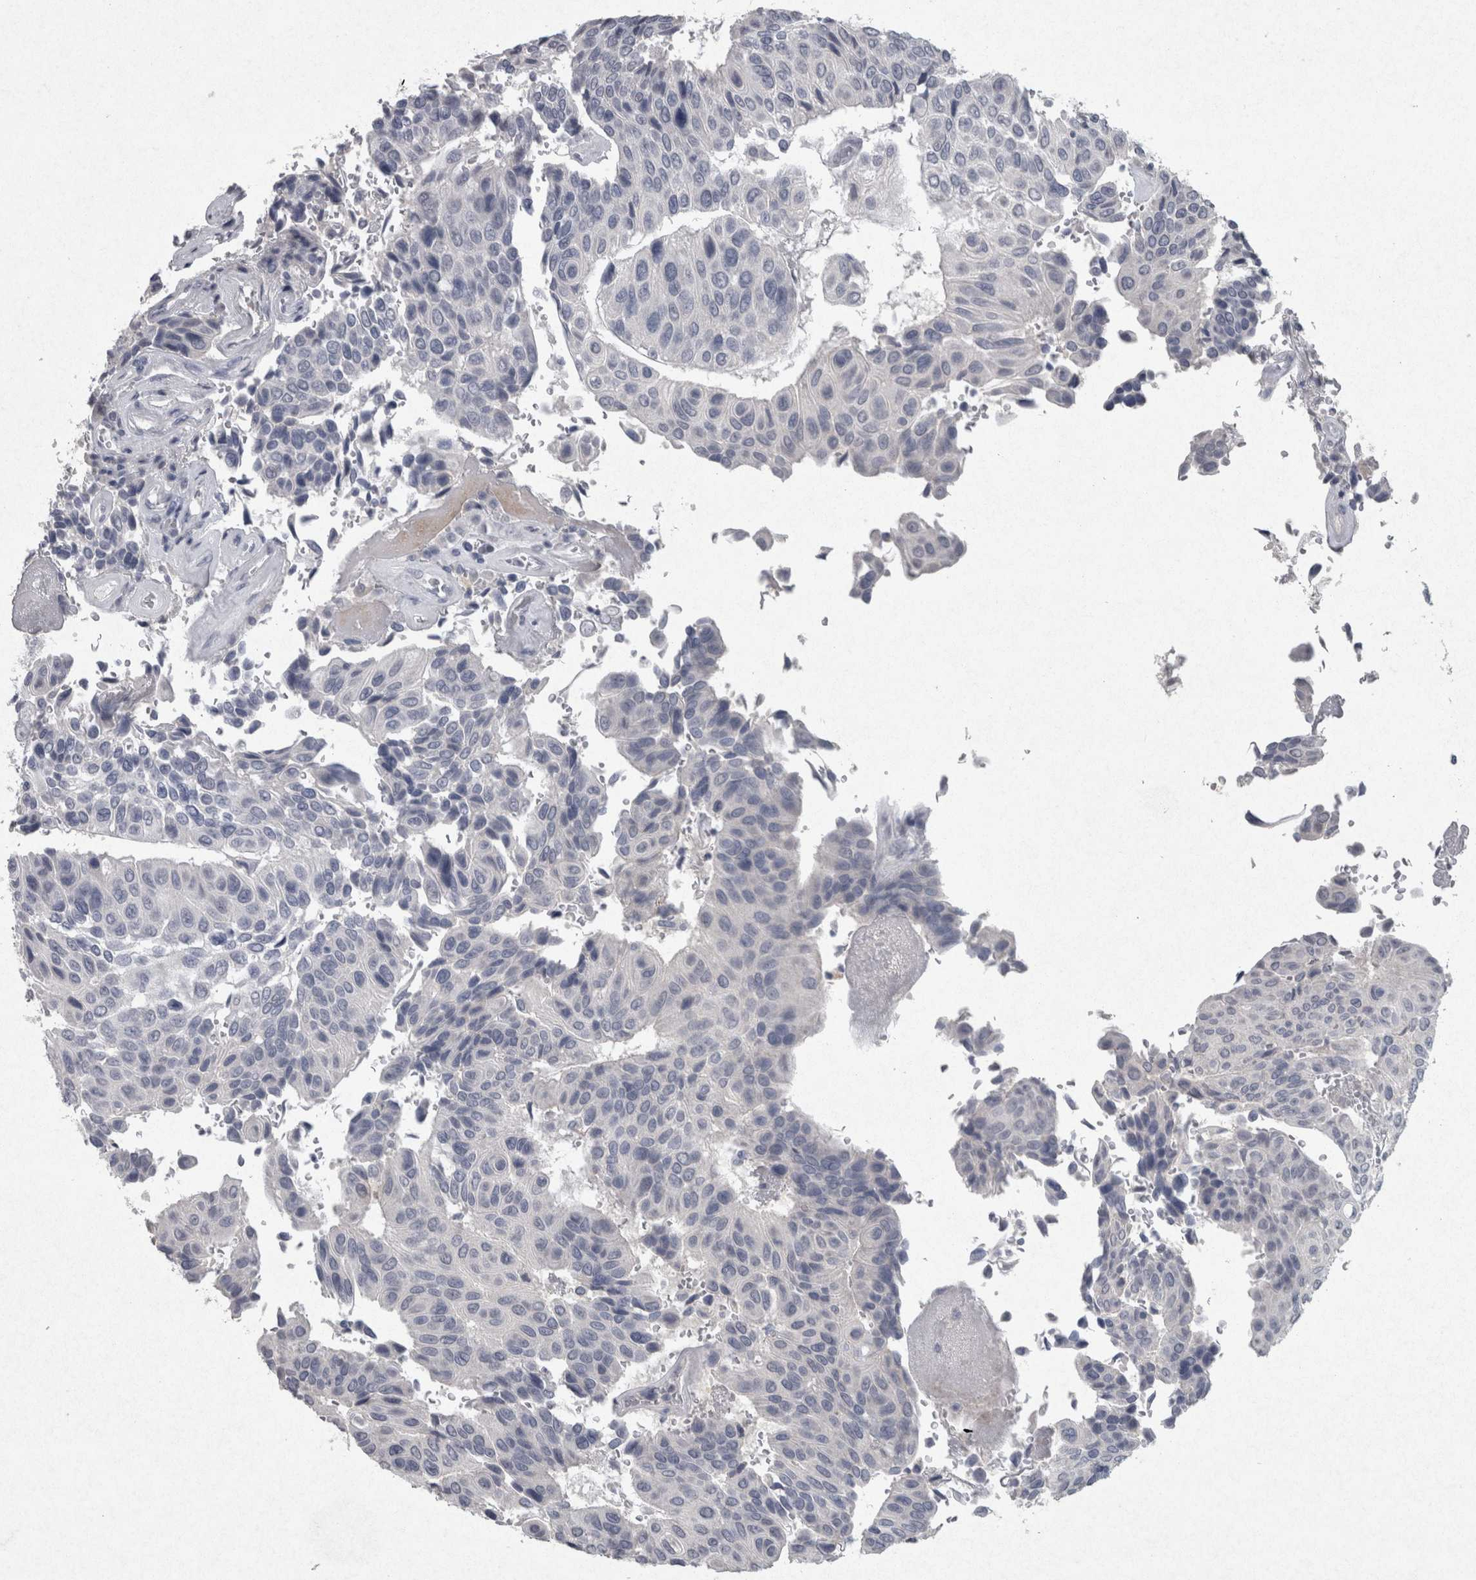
{"staining": {"intensity": "negative", "quantity": "none", "location": "none"}, "tissue": "urothelial cancer", "cell_type": "Tumor cells", "image_type": "cancer", "snomed": [{"axis": "morphology", "description": "Urothelial carcinoma, High grade"}, {"axis": "topography", "description": "Urinary bladder"}], "caption": "Tumor cells show no significant expression in urothelial cancer. The staining was performed using DAB (3,3'-diaminobenzidine) to visualize the protein expression in brown, while the nuclei were stained in blue with hematoxylin (Magnification: 20x).", "gene": "PDX1", "patient": {"sex": "male", "age": 66}}